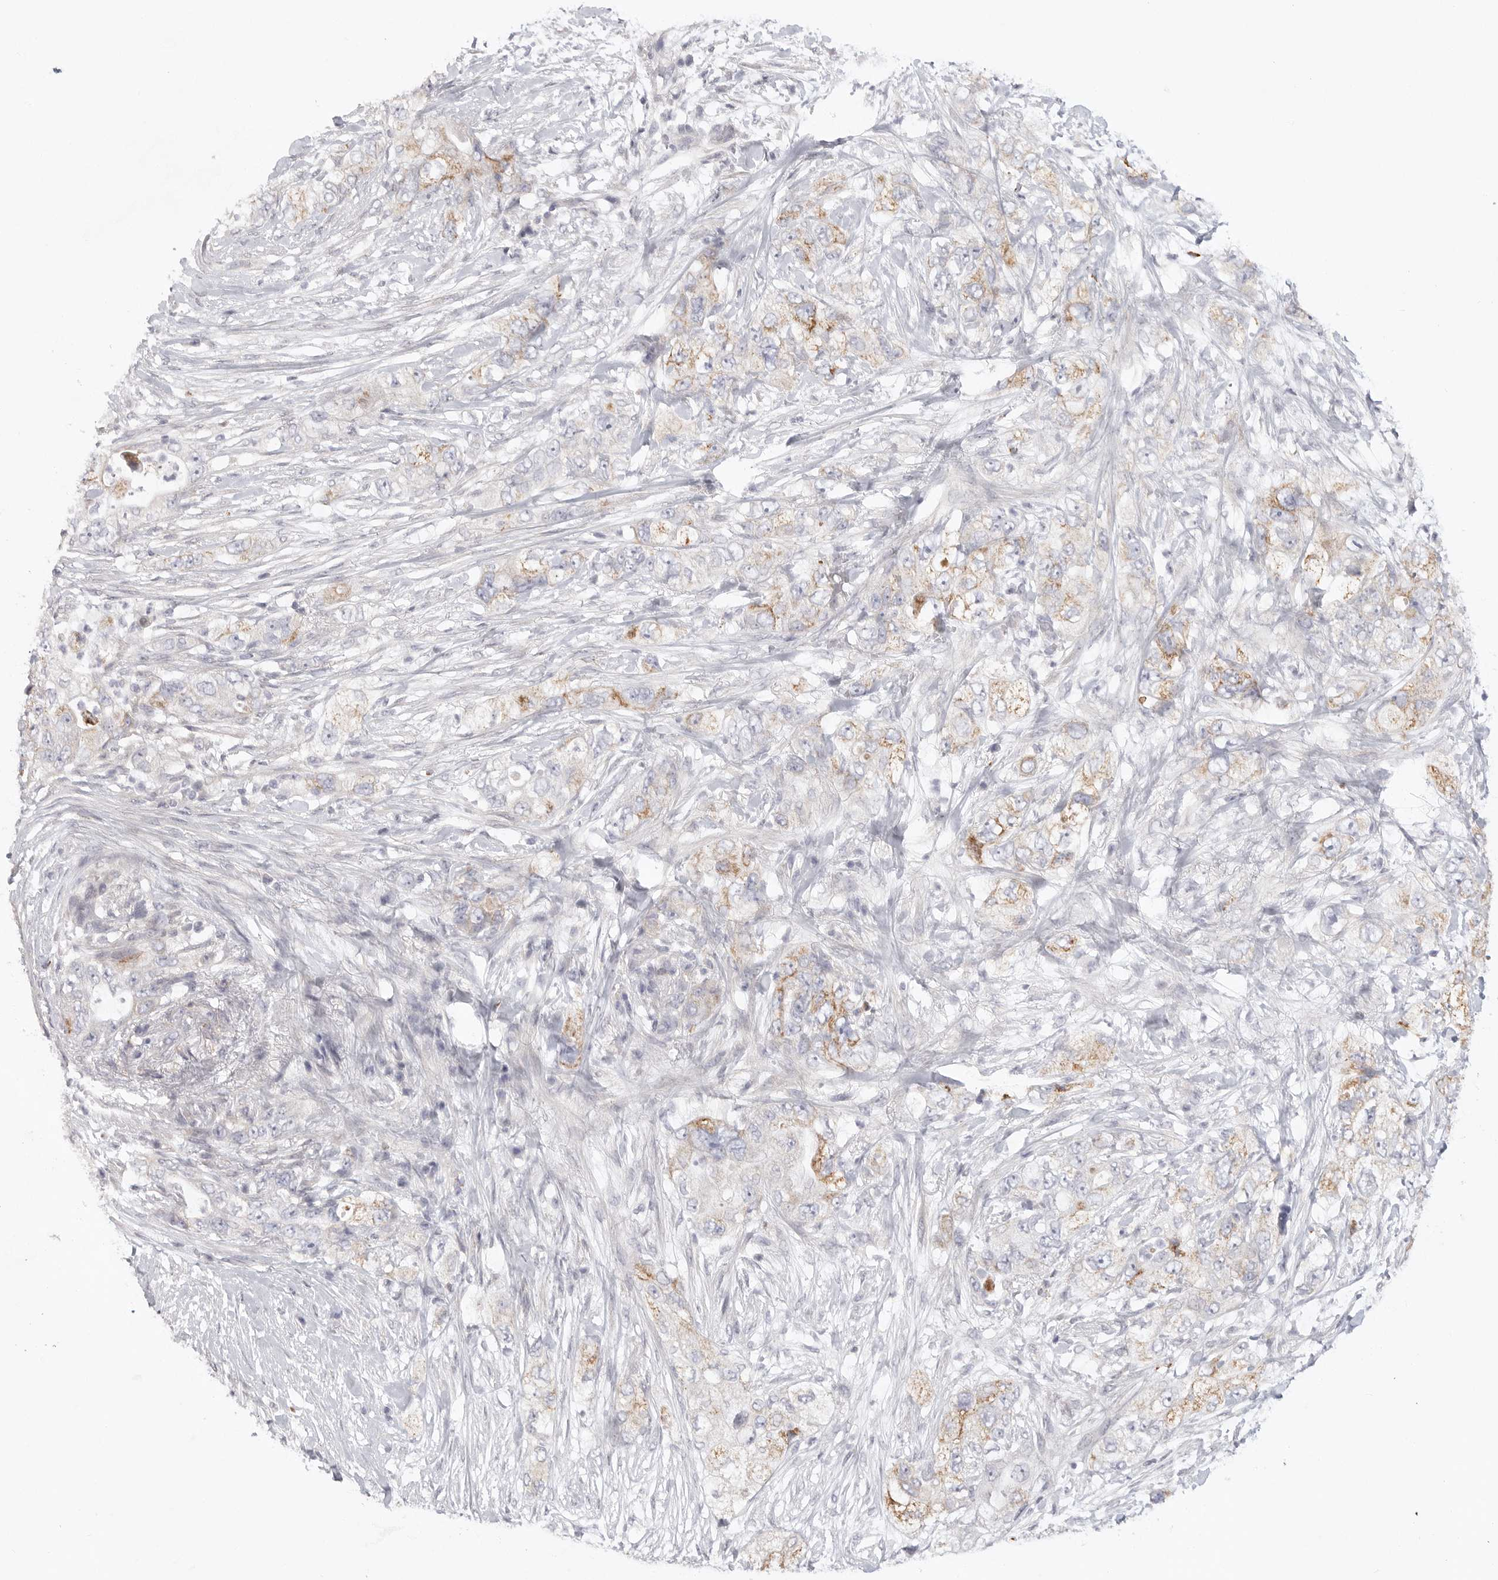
{"staining": {"intensity": "moderate", "quantity": "<25%", "location": "cytoplasmic/membranous"}, "tissue": "pancreatic cancer", "cell_type": "Tumor cells", "image_type": "cancer", "snomed": [{"axis": "morphology", "description": "Adenocarcinoma, NOS"}, {"axis": "topography", "description": "Pancreas"}], "caption": "A brown stain highlights moderate cytoplasmic/membranous staining of a protein in human pancreatic adenocarcinoma tumor cells.", "gene": "ELP3", "patient": {"sex": "female", "age": 73}}